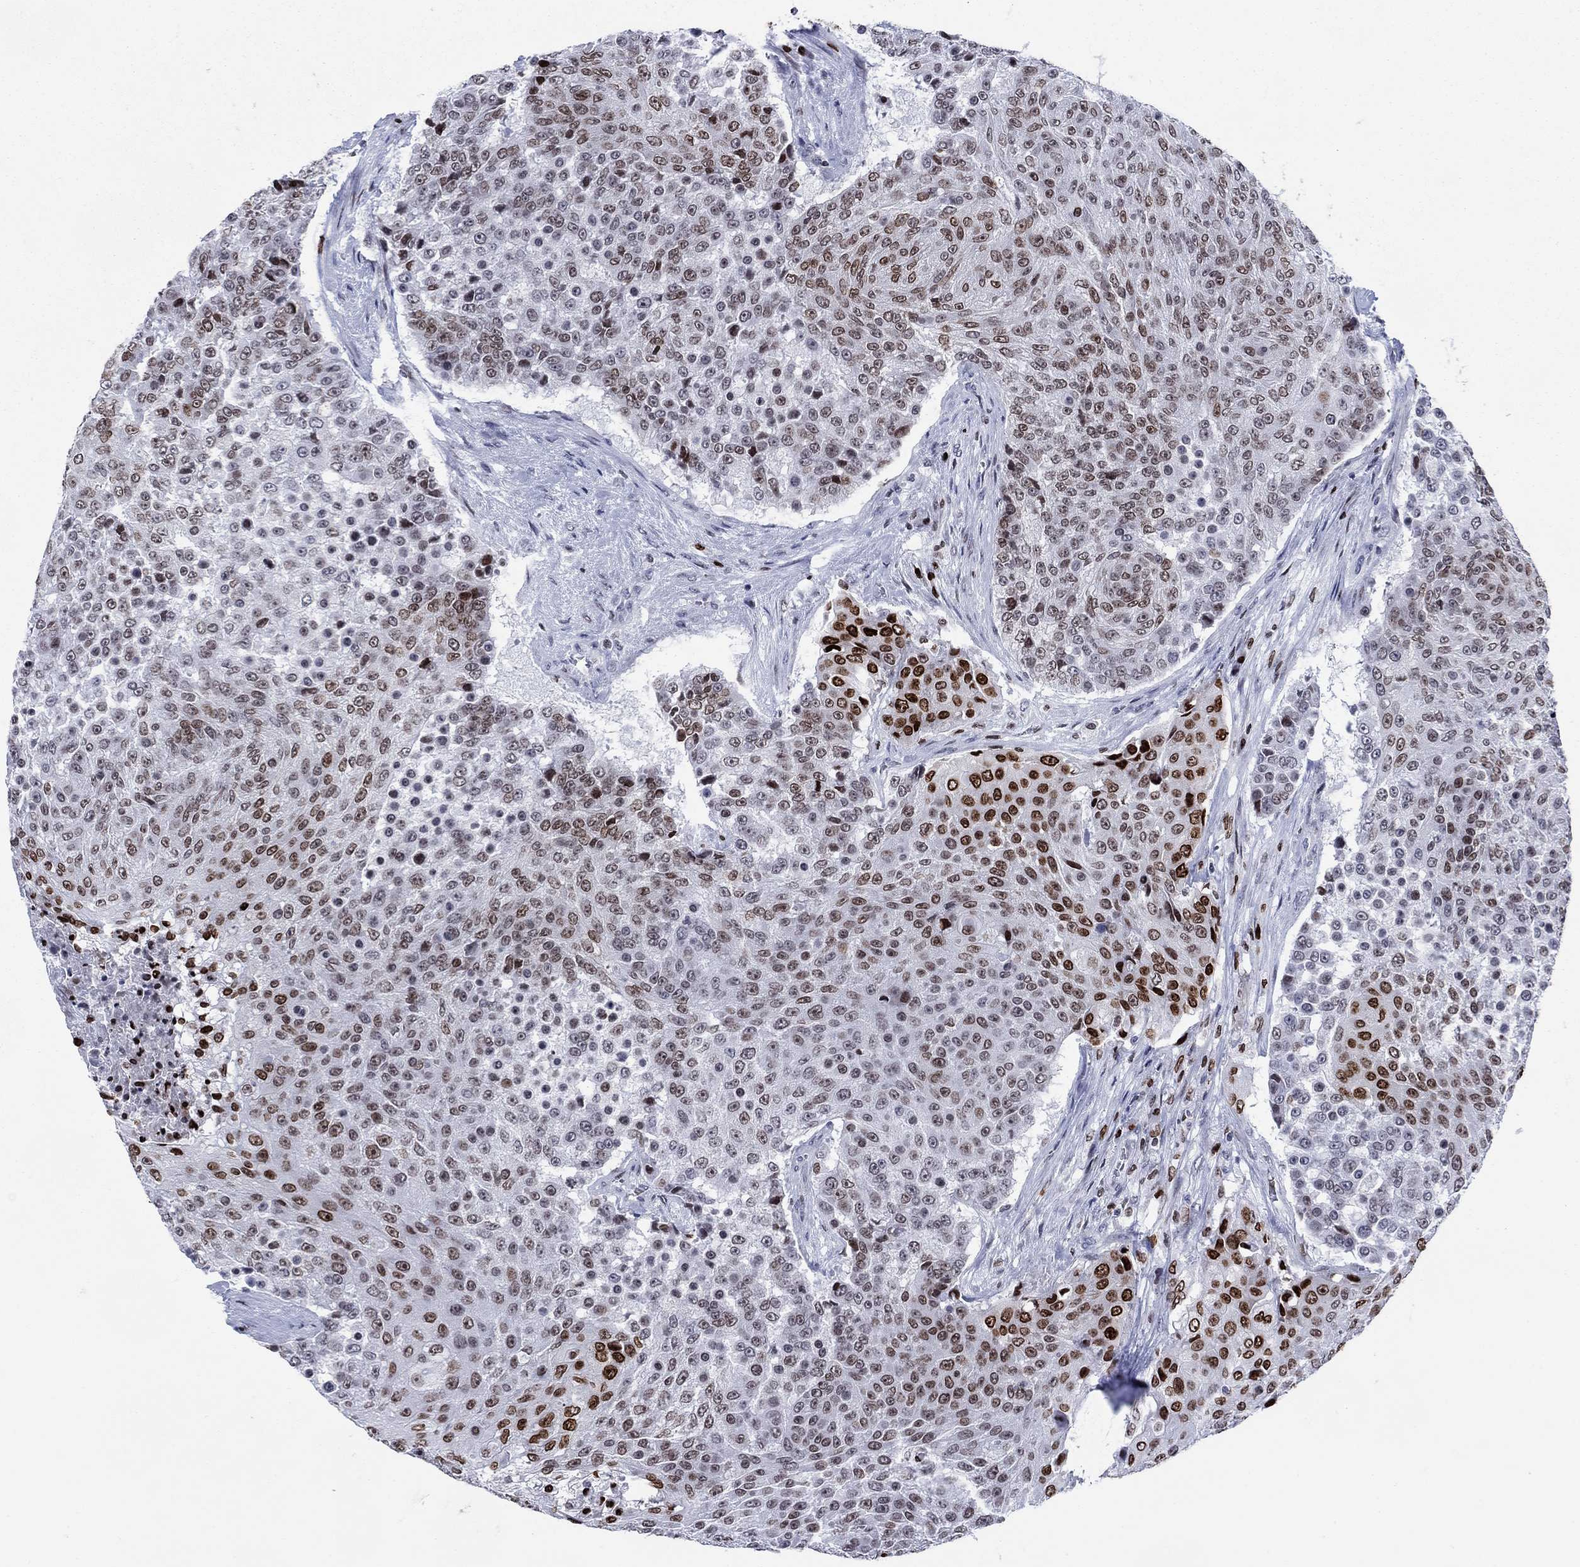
{"staining": {"intensity": "strong", "quantity": "<25%", "location": "nuclear"}, "tissue": "urothelial cancer", "cell_type": "Tumor cells", "image_type": "cancer", "snomed": [{"axis": "morphology", "description": "Urothelial carcinoma, High grade"}, {"axis": "topography", "description": "Urinary bladder"}], "caption": "Immunohistochemical staining of human urothelial cancer exhibits medium levels of strong nuclear staining in approximately <25% of tumor cells.", "gene": "HMGA1", "patient": {"sex": "female", "age": 63}}